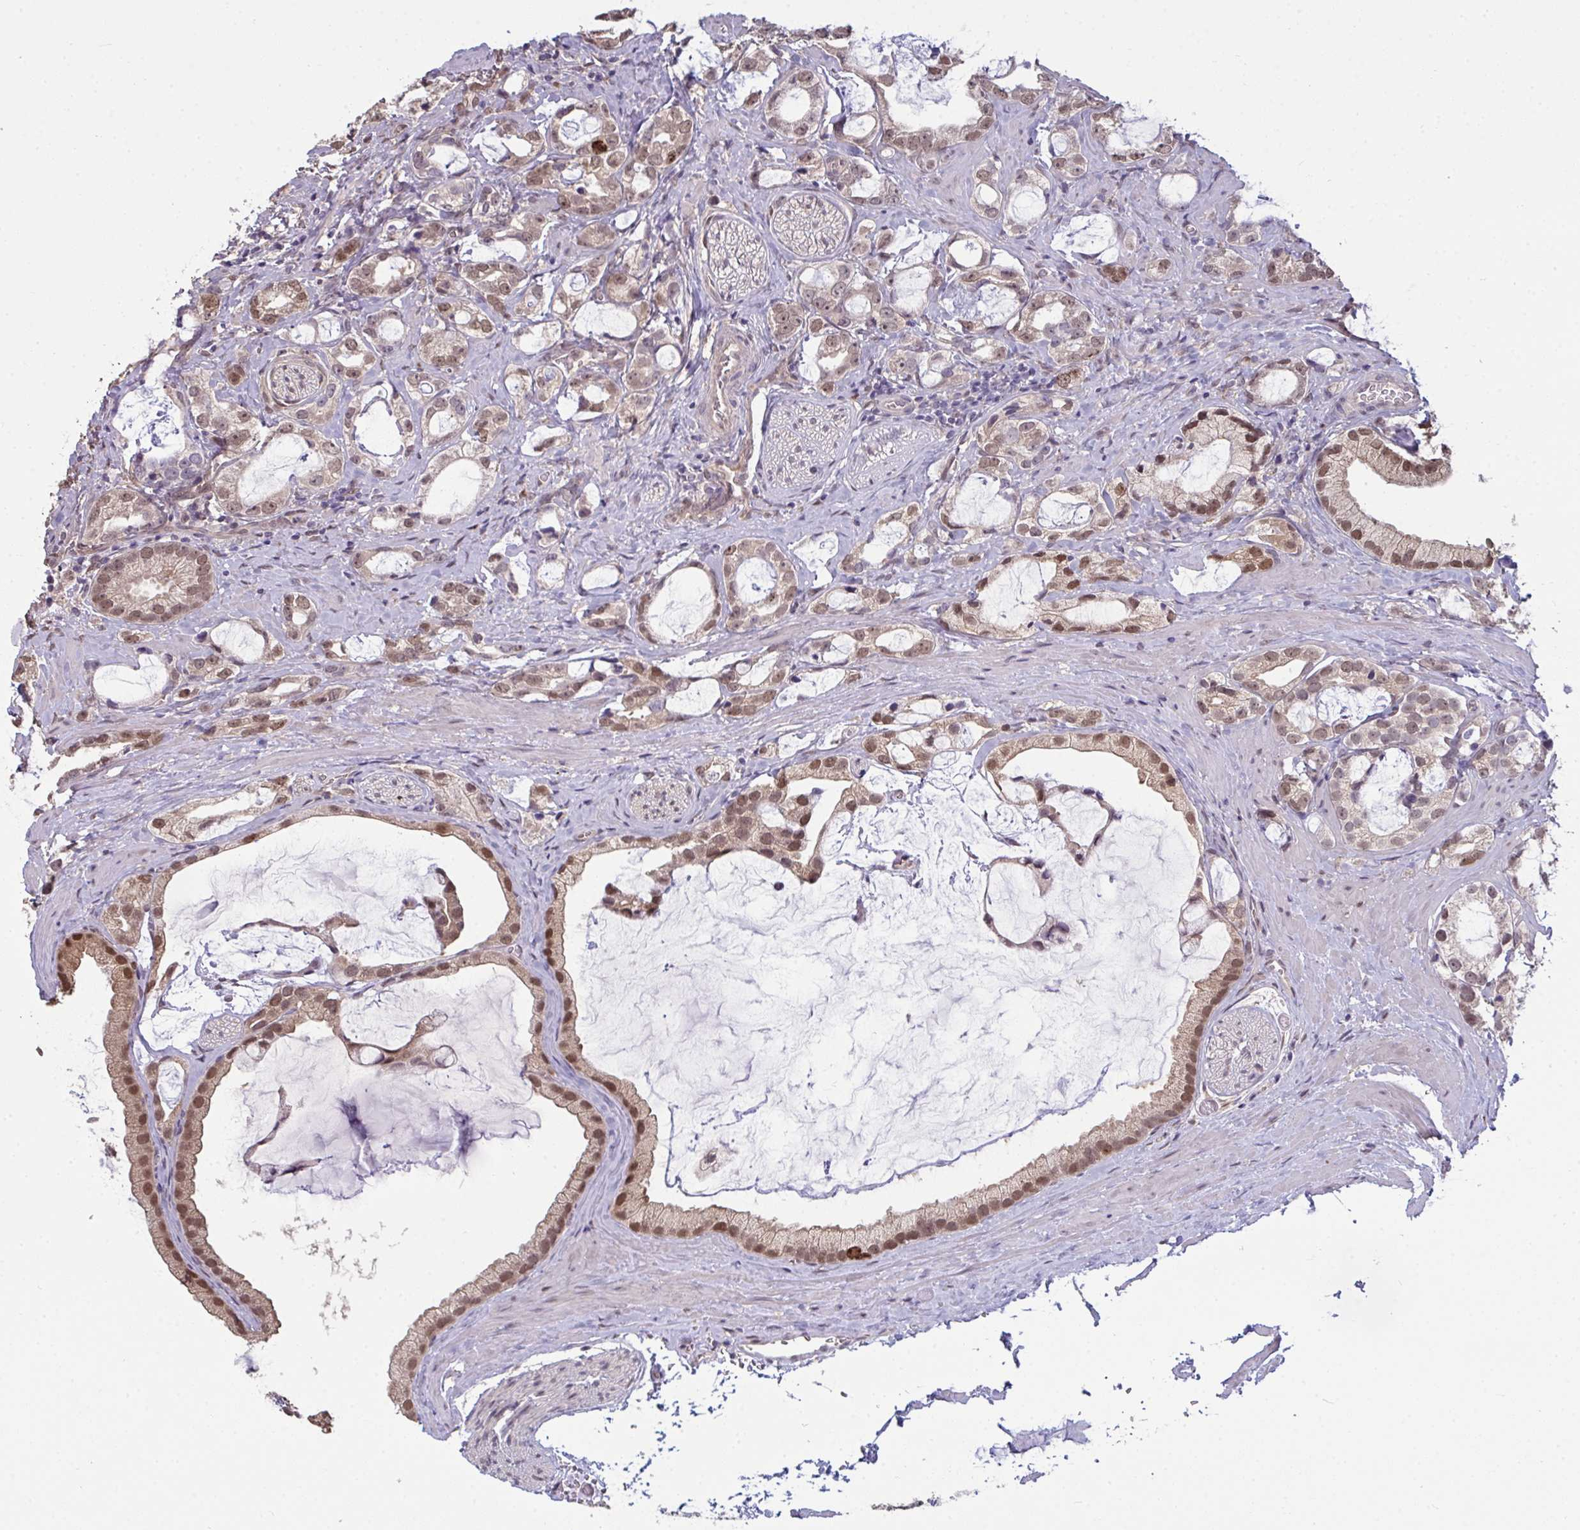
{"staining": {"intensity": "moderate", "quantity": ">75%", "location": "cytoplasmic/membranous,nuclear"}, "tissue": "prostate cancer", "cell_type": "Tumor cells", "image_type": "cancer", "snomed": [{"axis": "morphology", "description": "Adenocarcinoma, Medium grade"}, {"axis": "topography", "description": "Prostate"}], "caption": "Prostate medium-grade adenocarcinoma tissue displays moderate cytoplasmic/membranous and nuclear positivity in about >75% of tumor cells (Stains: DAB (3,3'-diaminobenzidine) in brown, nuclei in blue, Microscopy: brightfield microscopy at high magnification).", "gene": "SETD7", "patient": {"sex": "male", "age": 57}}